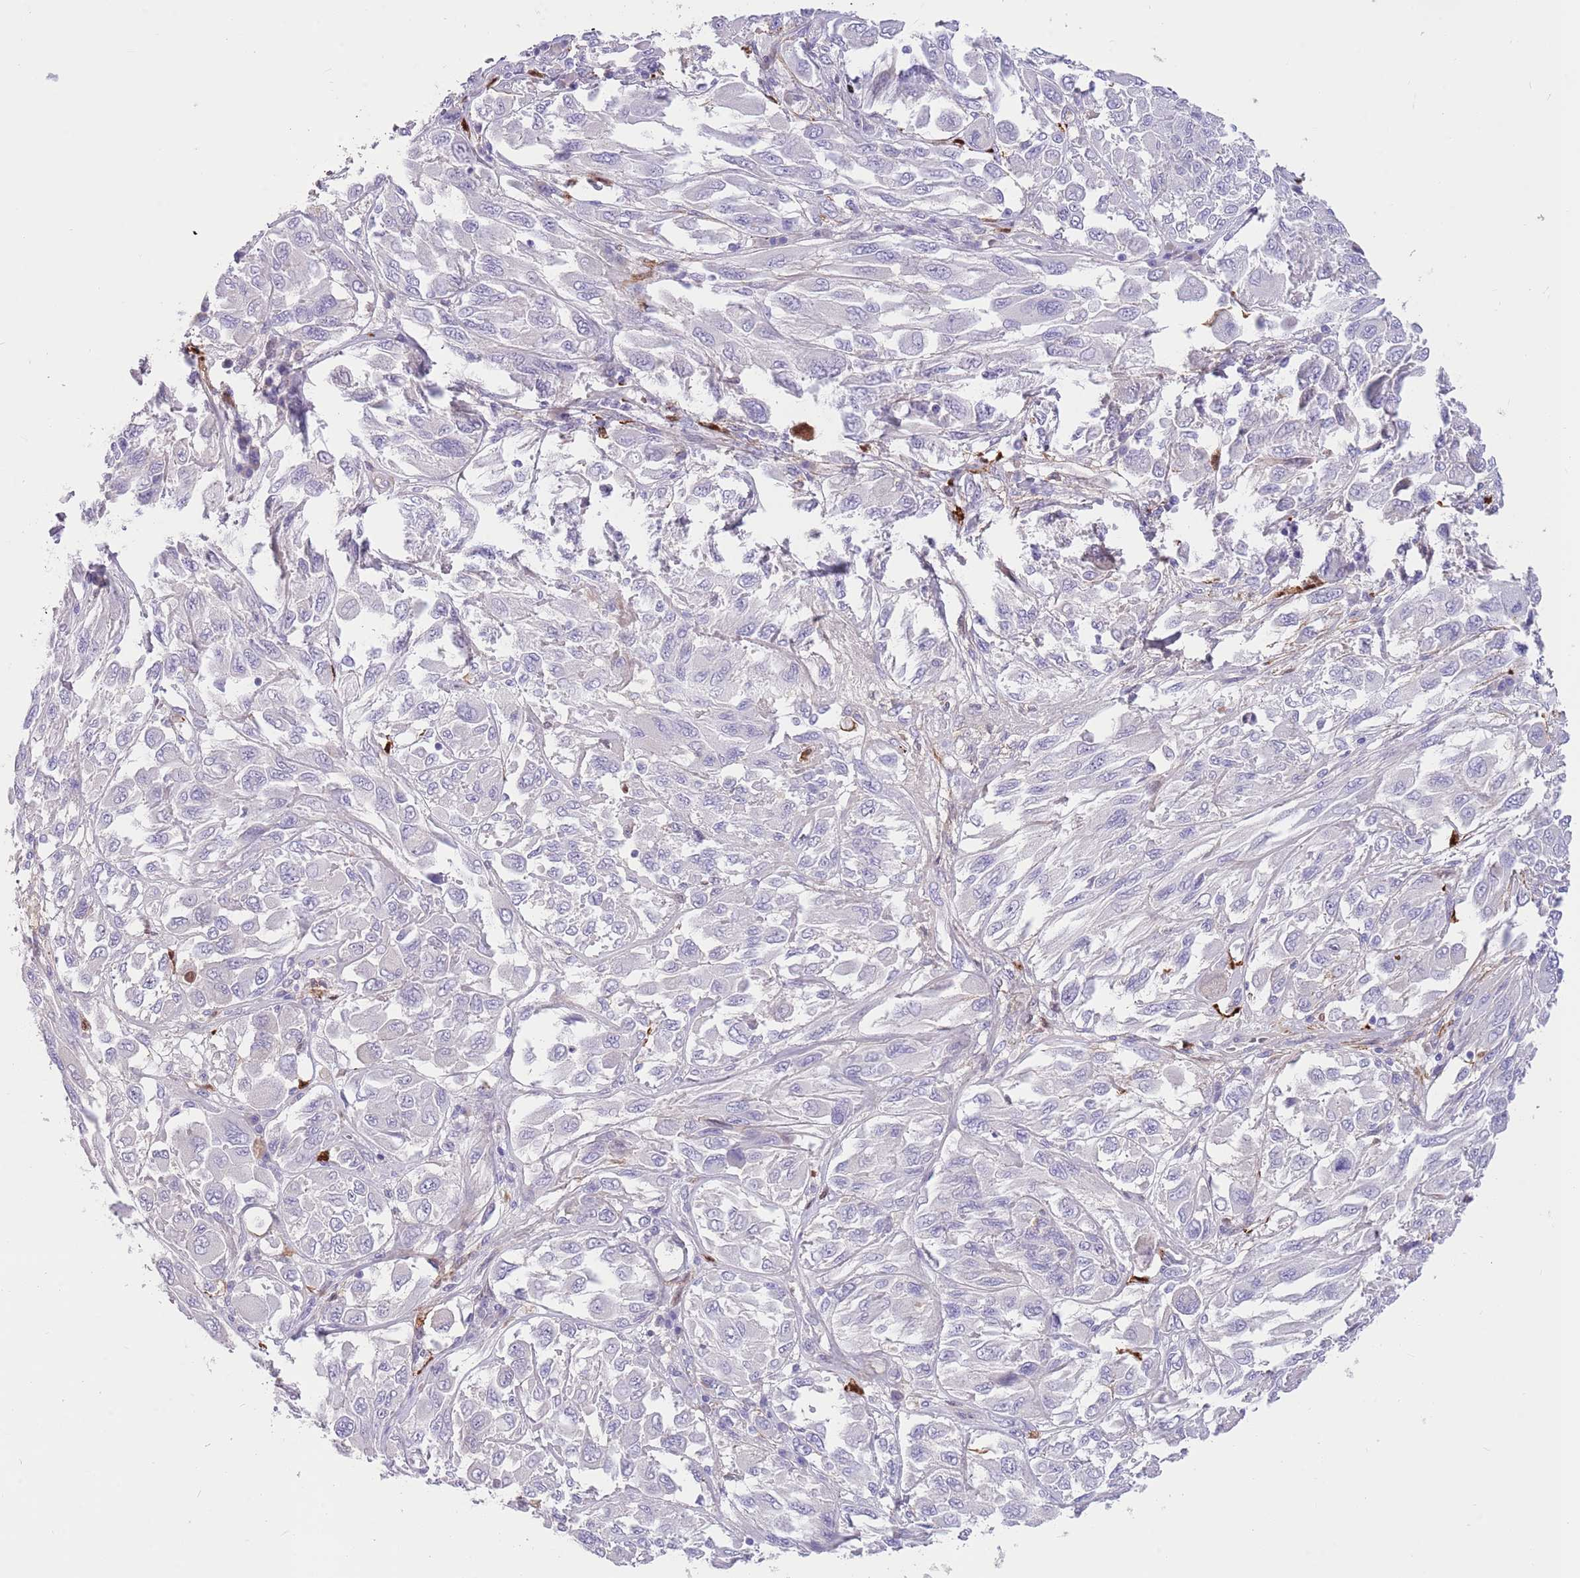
{"staining": {"intensity": "negative", "quantity": "none", "location": "none"}, "tissue": "melanoma", "cell_type": "Tumor cells", "image_type": "cancer", "snomed": [{"axis": "morphology", "description": "Malignant melanoma, NOS"}, {"axis": "topography", "description": "Skin"}], "caption": "An image of malignant melanoma stained for a protein shows no brown staining in tumor cells.", "gene": "LEPROTL1", "patient": {"sex": "female", "age": 91}}